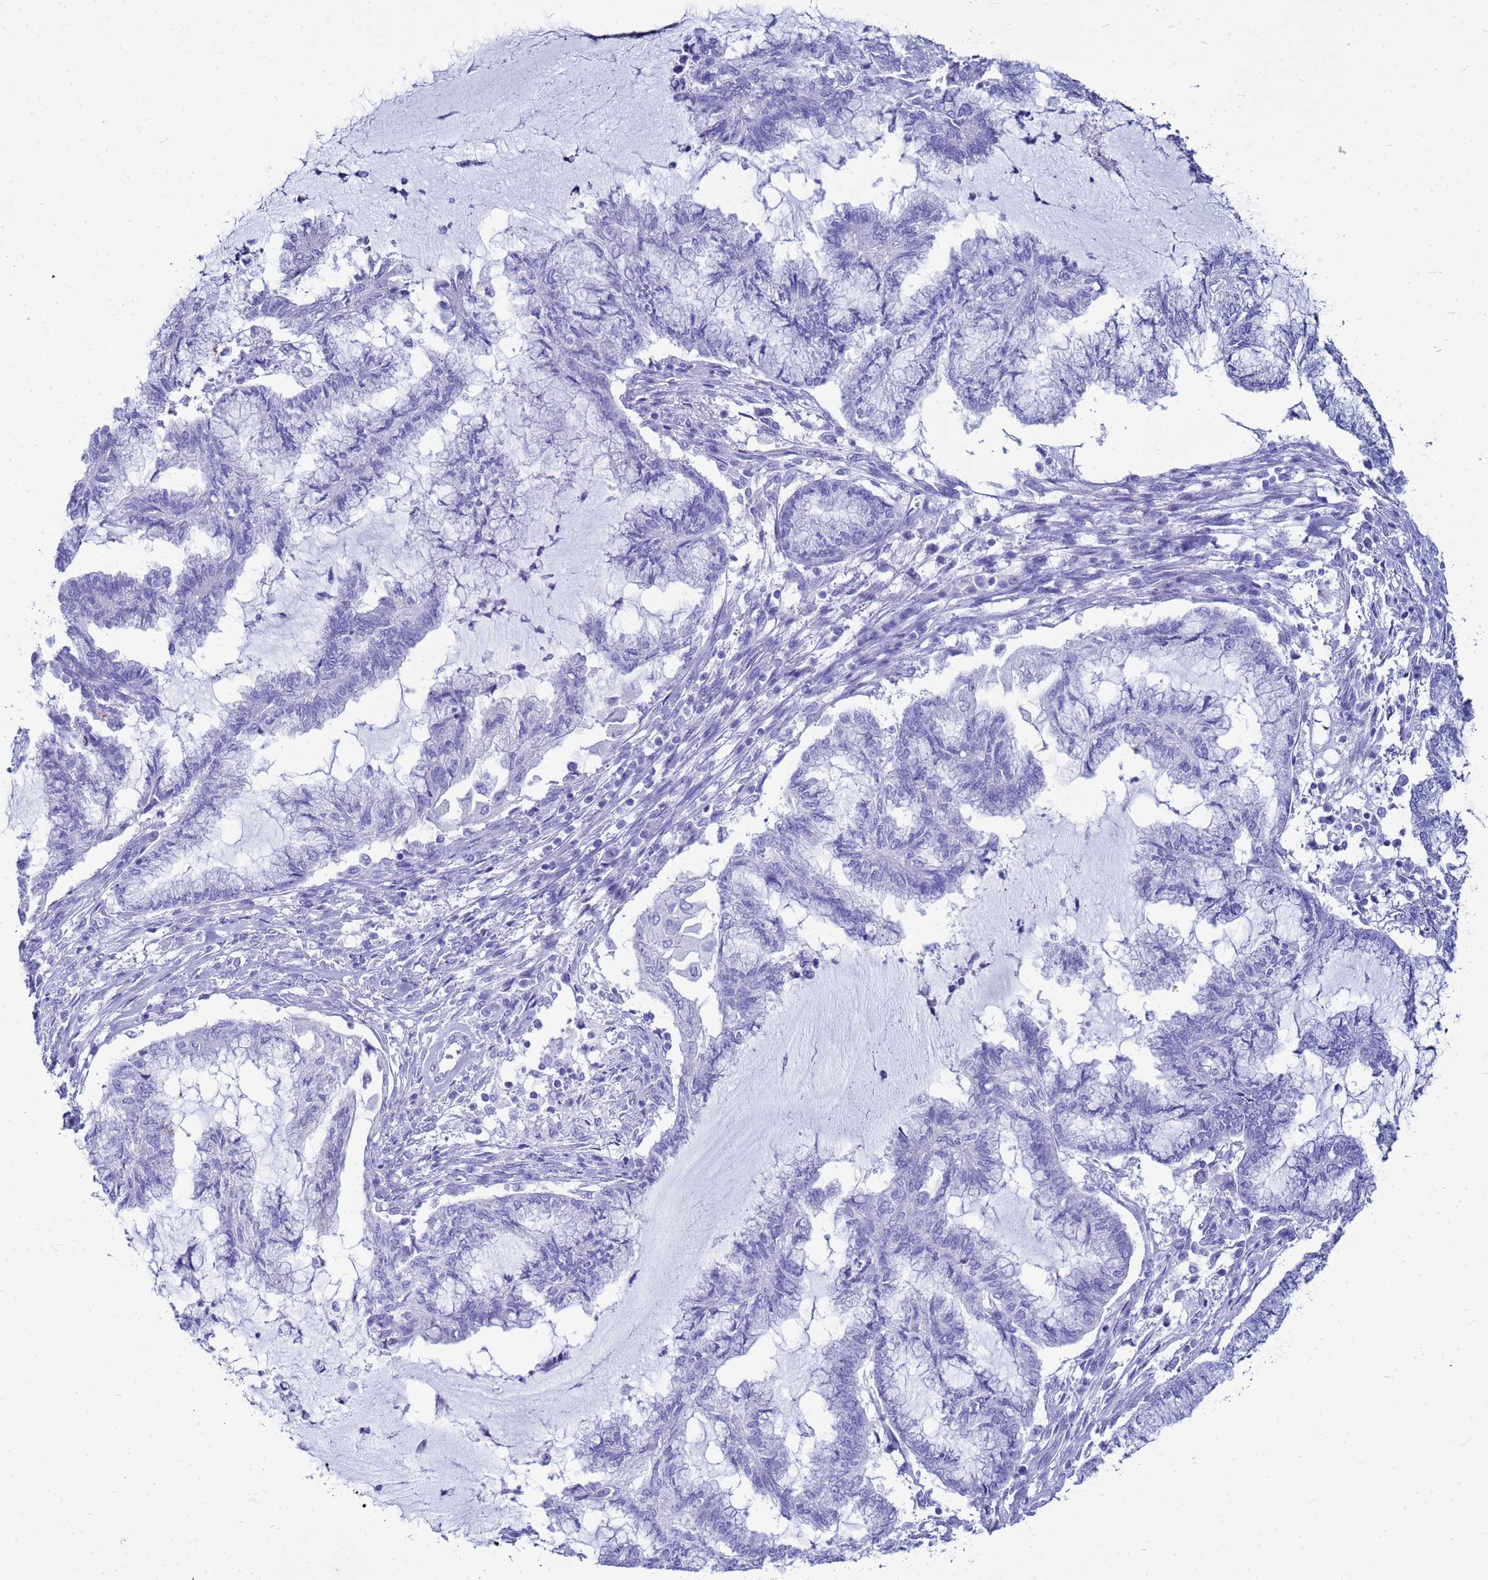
{"staining": {"intensity": "negative", "quantity": "none", "location": "none"}, "tissue": "endometrial cancer", "cell_type": "Tumor cells", "image_type": "cancer", "snomed": [{"axis": "morphology", "description": "Adenocarcinoma, NOS"}, {"axis": "topography", "description": "Endometrium"}], "caption": "Micrograph shows no significant protein staining in tumor cells of endometrial cancer (adenocarcinoma).", "gene": "CKB", "patient": {"sex": "female", "age": 86}}